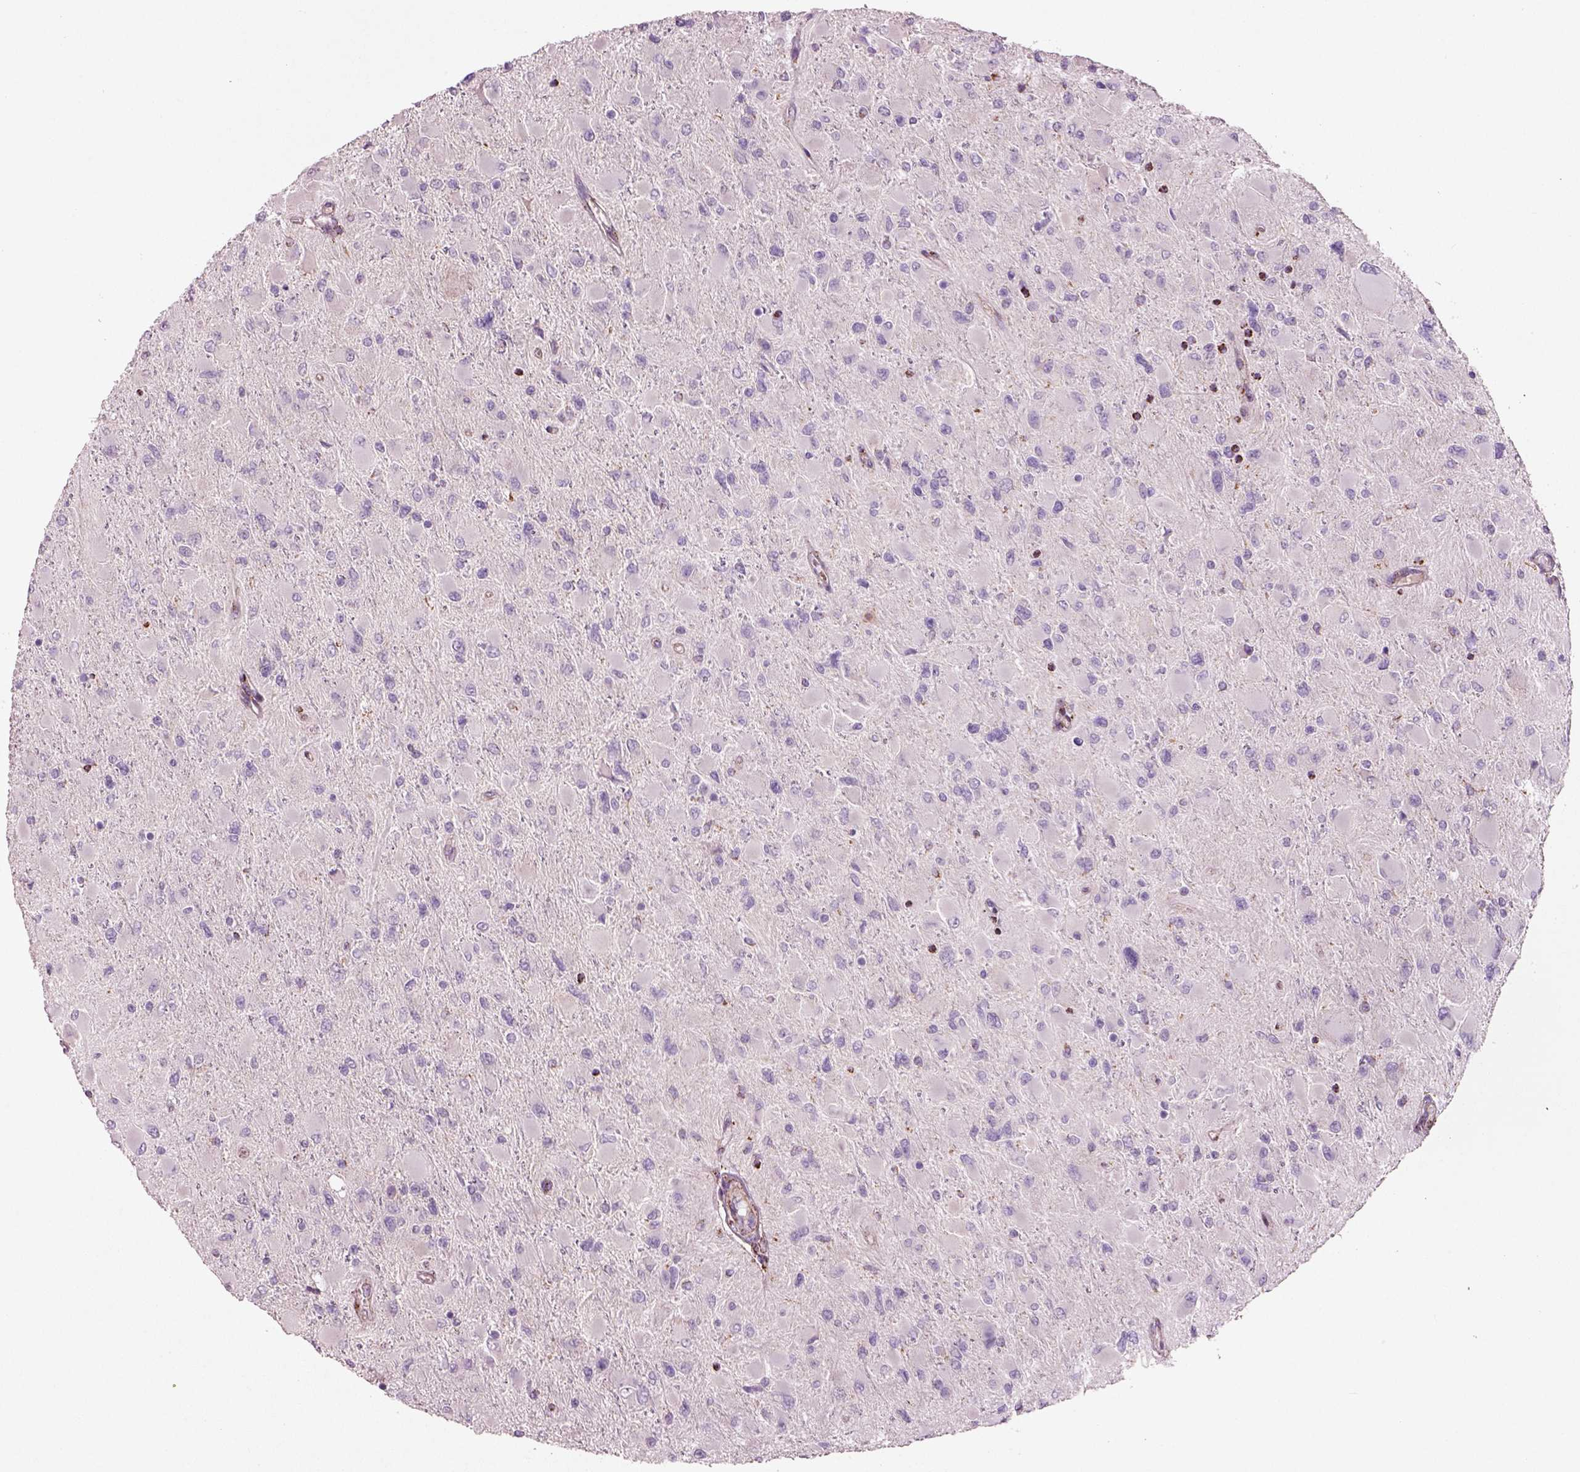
{"staining": {"intensity": "negative", "quantity": "none", "location": "none"}, "tissue": "glioma", "cell_type": "Tumor cells", "image_type": "cancer", "snomed": [{"axis": "morphology", "description": "Glioma, malignant, High grade"}, {"axis": "topography", "description": "Cerebral cortex"}], "caption": "Histopathology image shows no protein staining in tumor cells of high-grade glioma (malignant) tissue. (DAB (3,3'-diaminobenzidine) immunohistochemistry with hematoxylin counter stain).", "gene": "SLC25A24", "patient": {"sex": "female", "age": 36}}